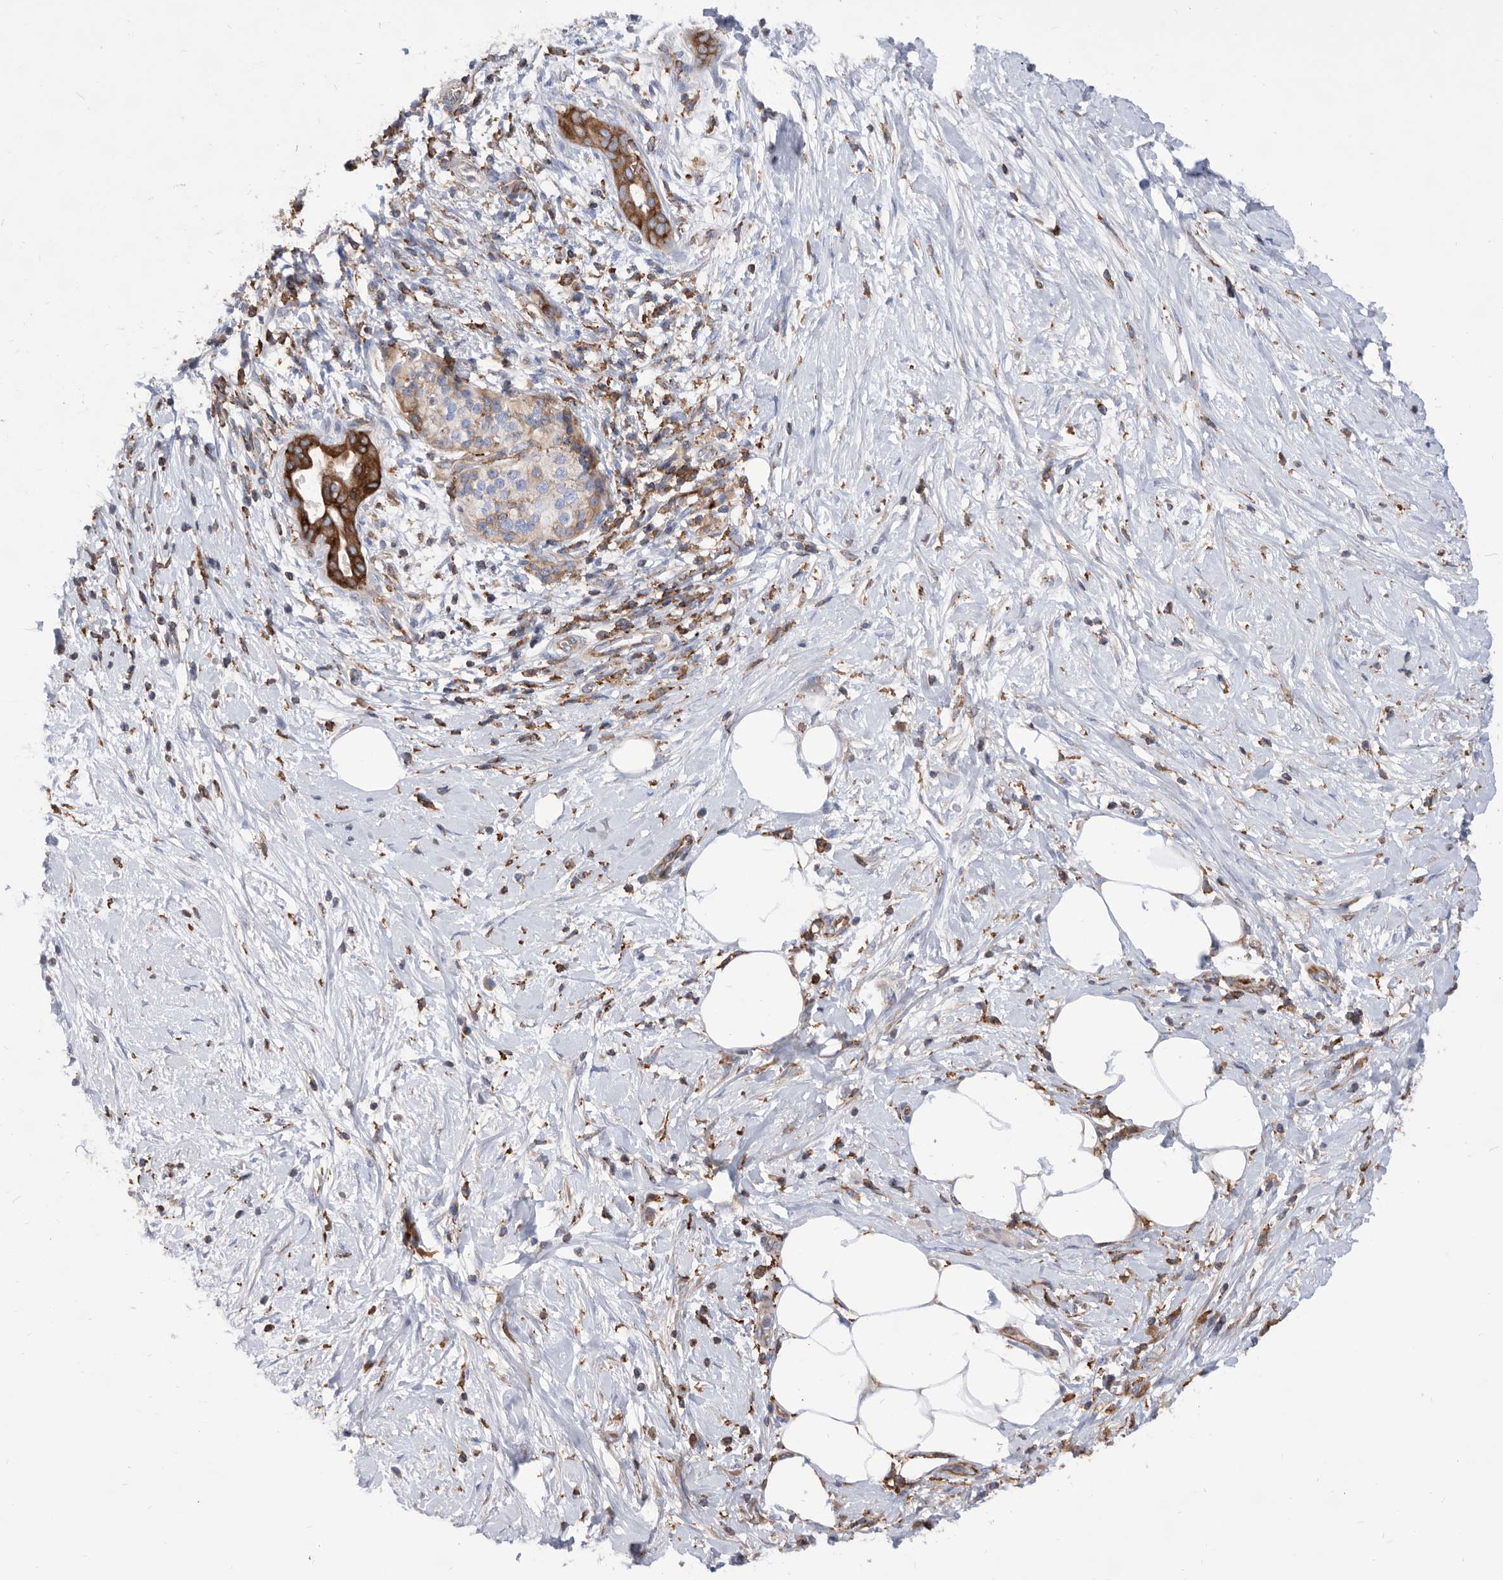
{"staining": {"intensity": "strong", "quantity": "25%-75%", "location": "cytoplasmic/membranous"}, "tissue": "pancreatic cancer", "cell_type": "Tumor cells", "image_type": "cancer", "snomed": [{"axis": "morphology", "description": "Adenocarcinoma, NOS"}, {"axis": "topography", "description": "Pancreas"}], "caption": "Human pancreatic cancer stained for a protein (brown) exhibits strong cytoplasmic/membranous positive staining in about 25%-75% of tumor cells.", "gene": "SMG7", "patient": {"sex": "male", "age": 58}}